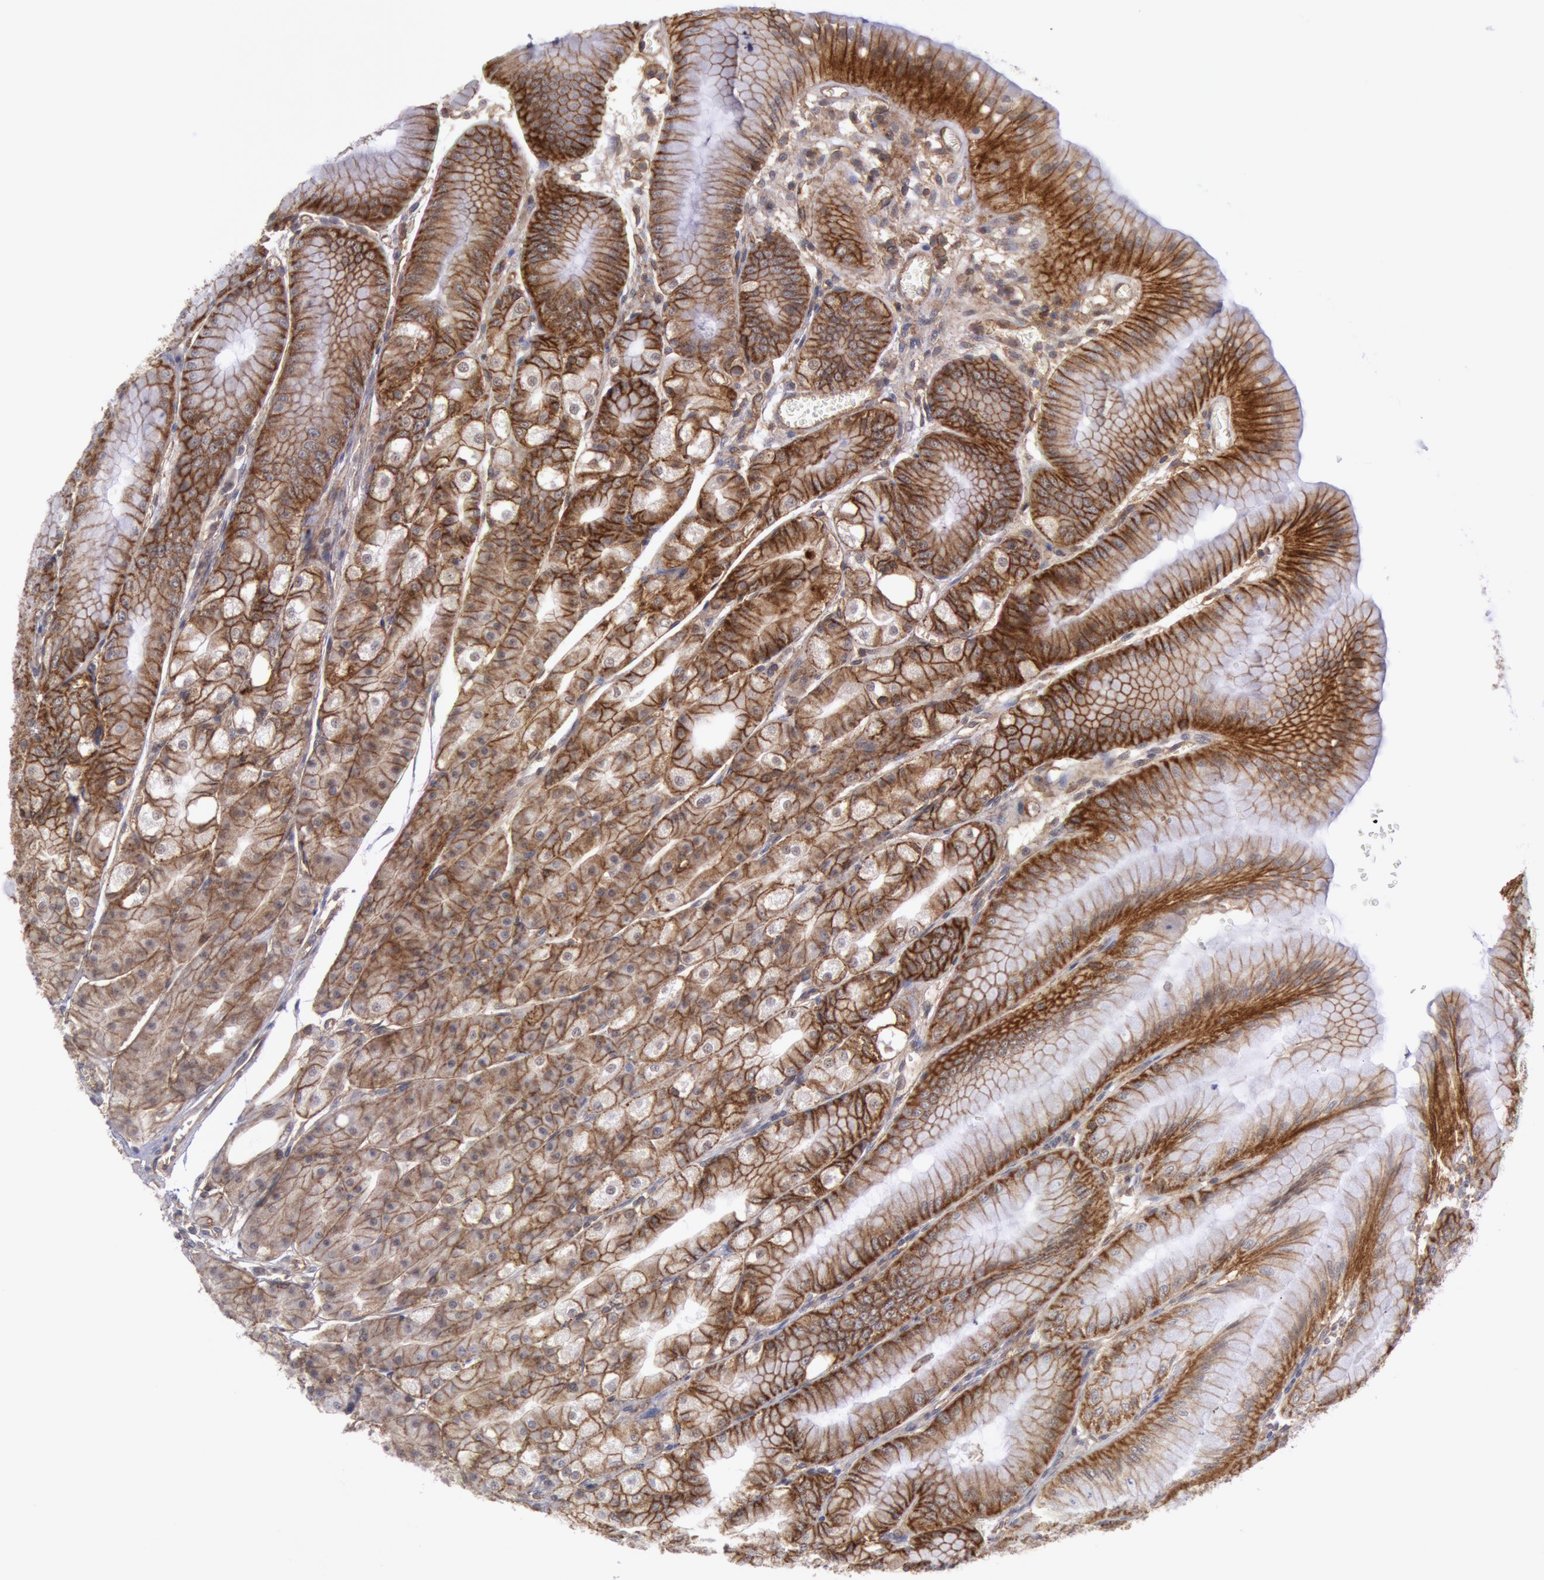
{"staining": {"intensity": "strong", "quantity": ">75%", "location": "cytoplasmic/membranous"}, "tissue": "stomach", "cell_type": "Glandular cells", "image_type": "normal", "snomed": [{"axis": "morphology", "description": "Normal tissue, NOS"}, {"axis": "topography", "description": "Stomach, lower"}], "caption": "Stomach stained with IHC exhibits strong cytoplasmic/membranous positivity in approximately >75% of glandular cells.", "gene": "STX4", "patient": {"sex": "male", "age": 71}}